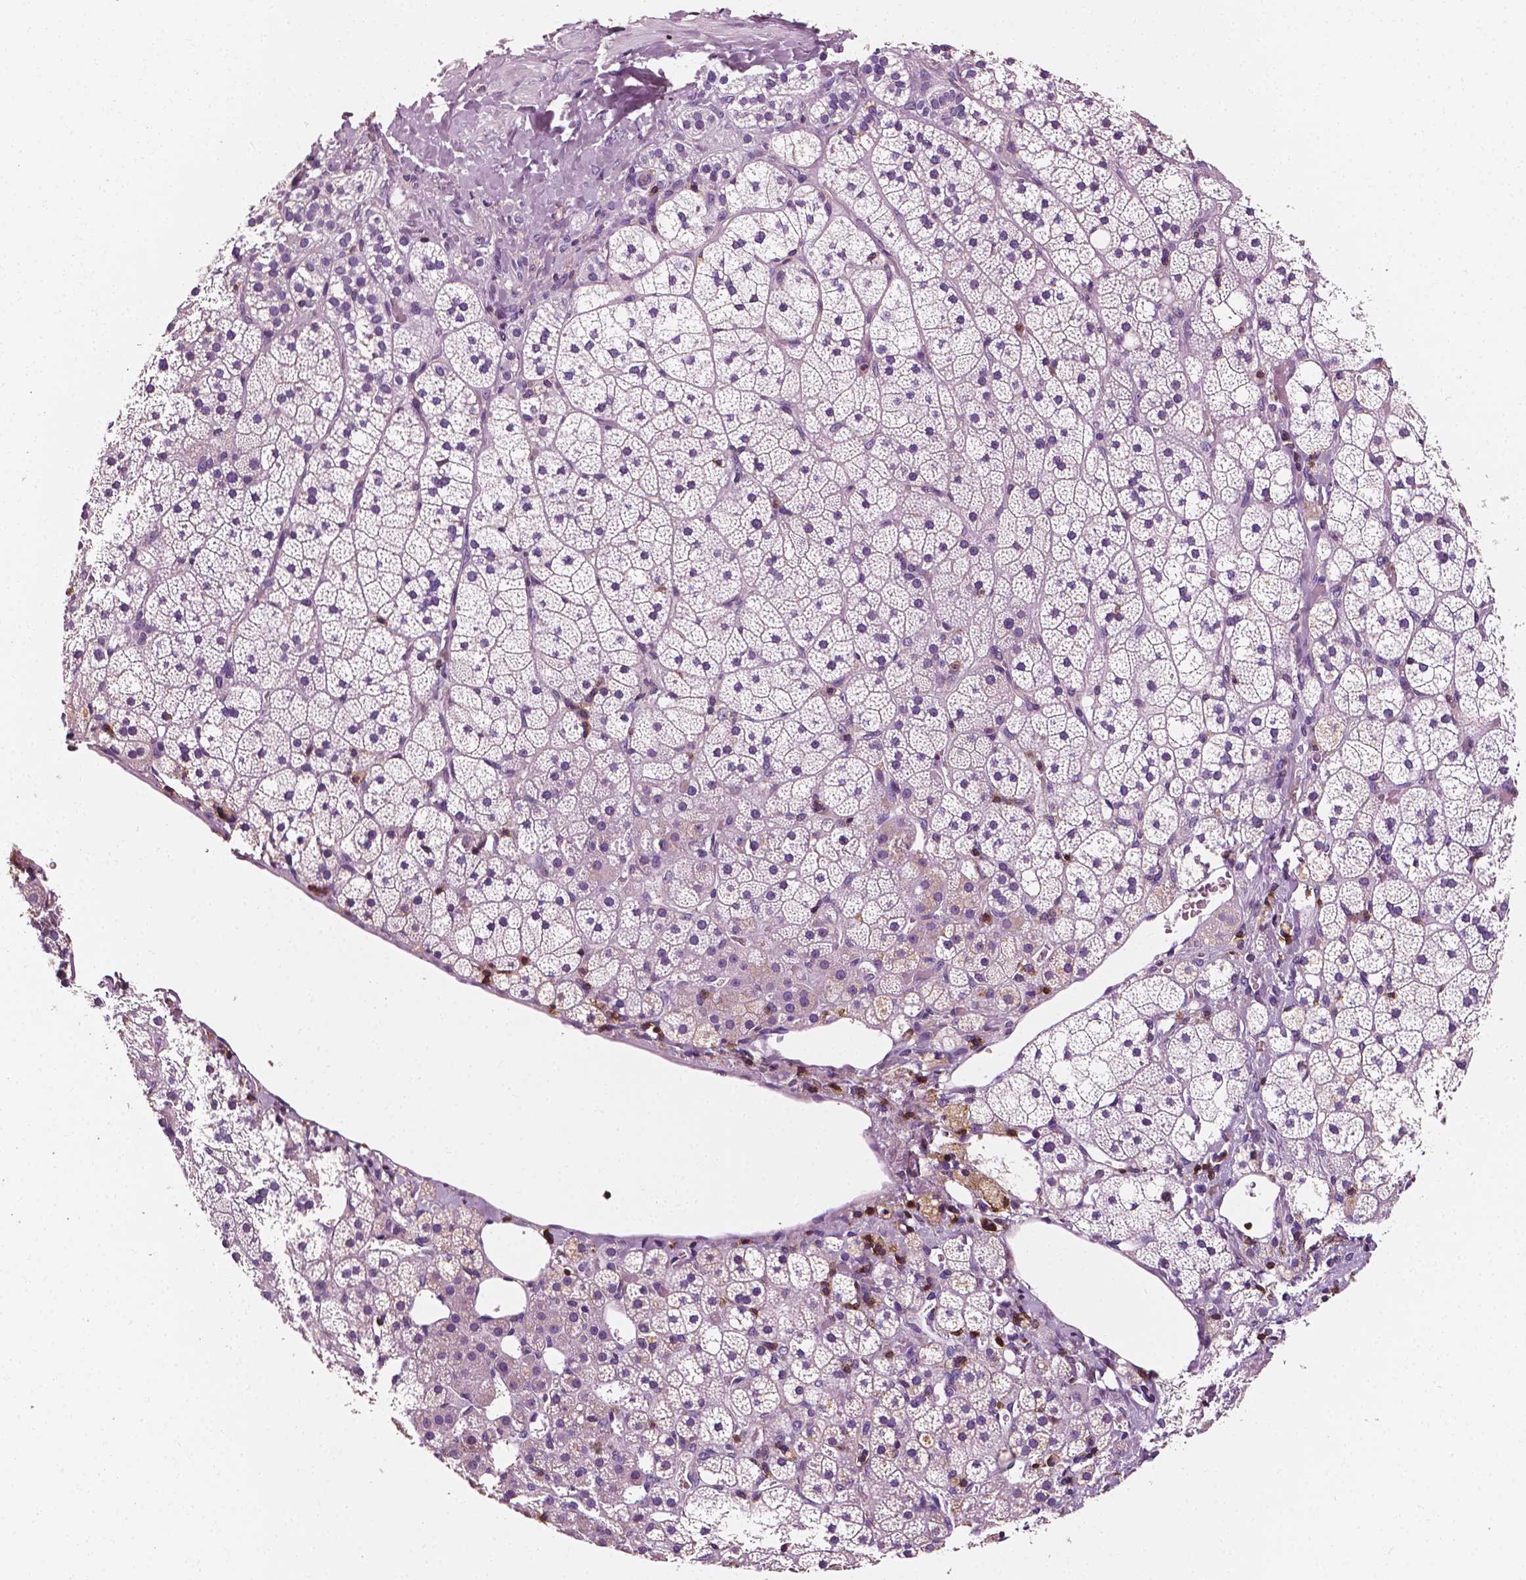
{"staining": {"intensity": "negative", "quantity": "none", "location": "none"}, "tissue": "adrenal gland", "cell_type": "Glandular cells", "image_type": "normal", "snomed": [{"axis": "morphology", "description": "Normal tissue, NOS"}, {"axis": "topography", "description": "Adrenal gland"}], "caption": "High power microscopy image of an IHC image of normal adrenal gland, revealing no significant staining in glandular cells.", "gene": "PTPRC", "patient": {"sex": "male", "age": 53}}